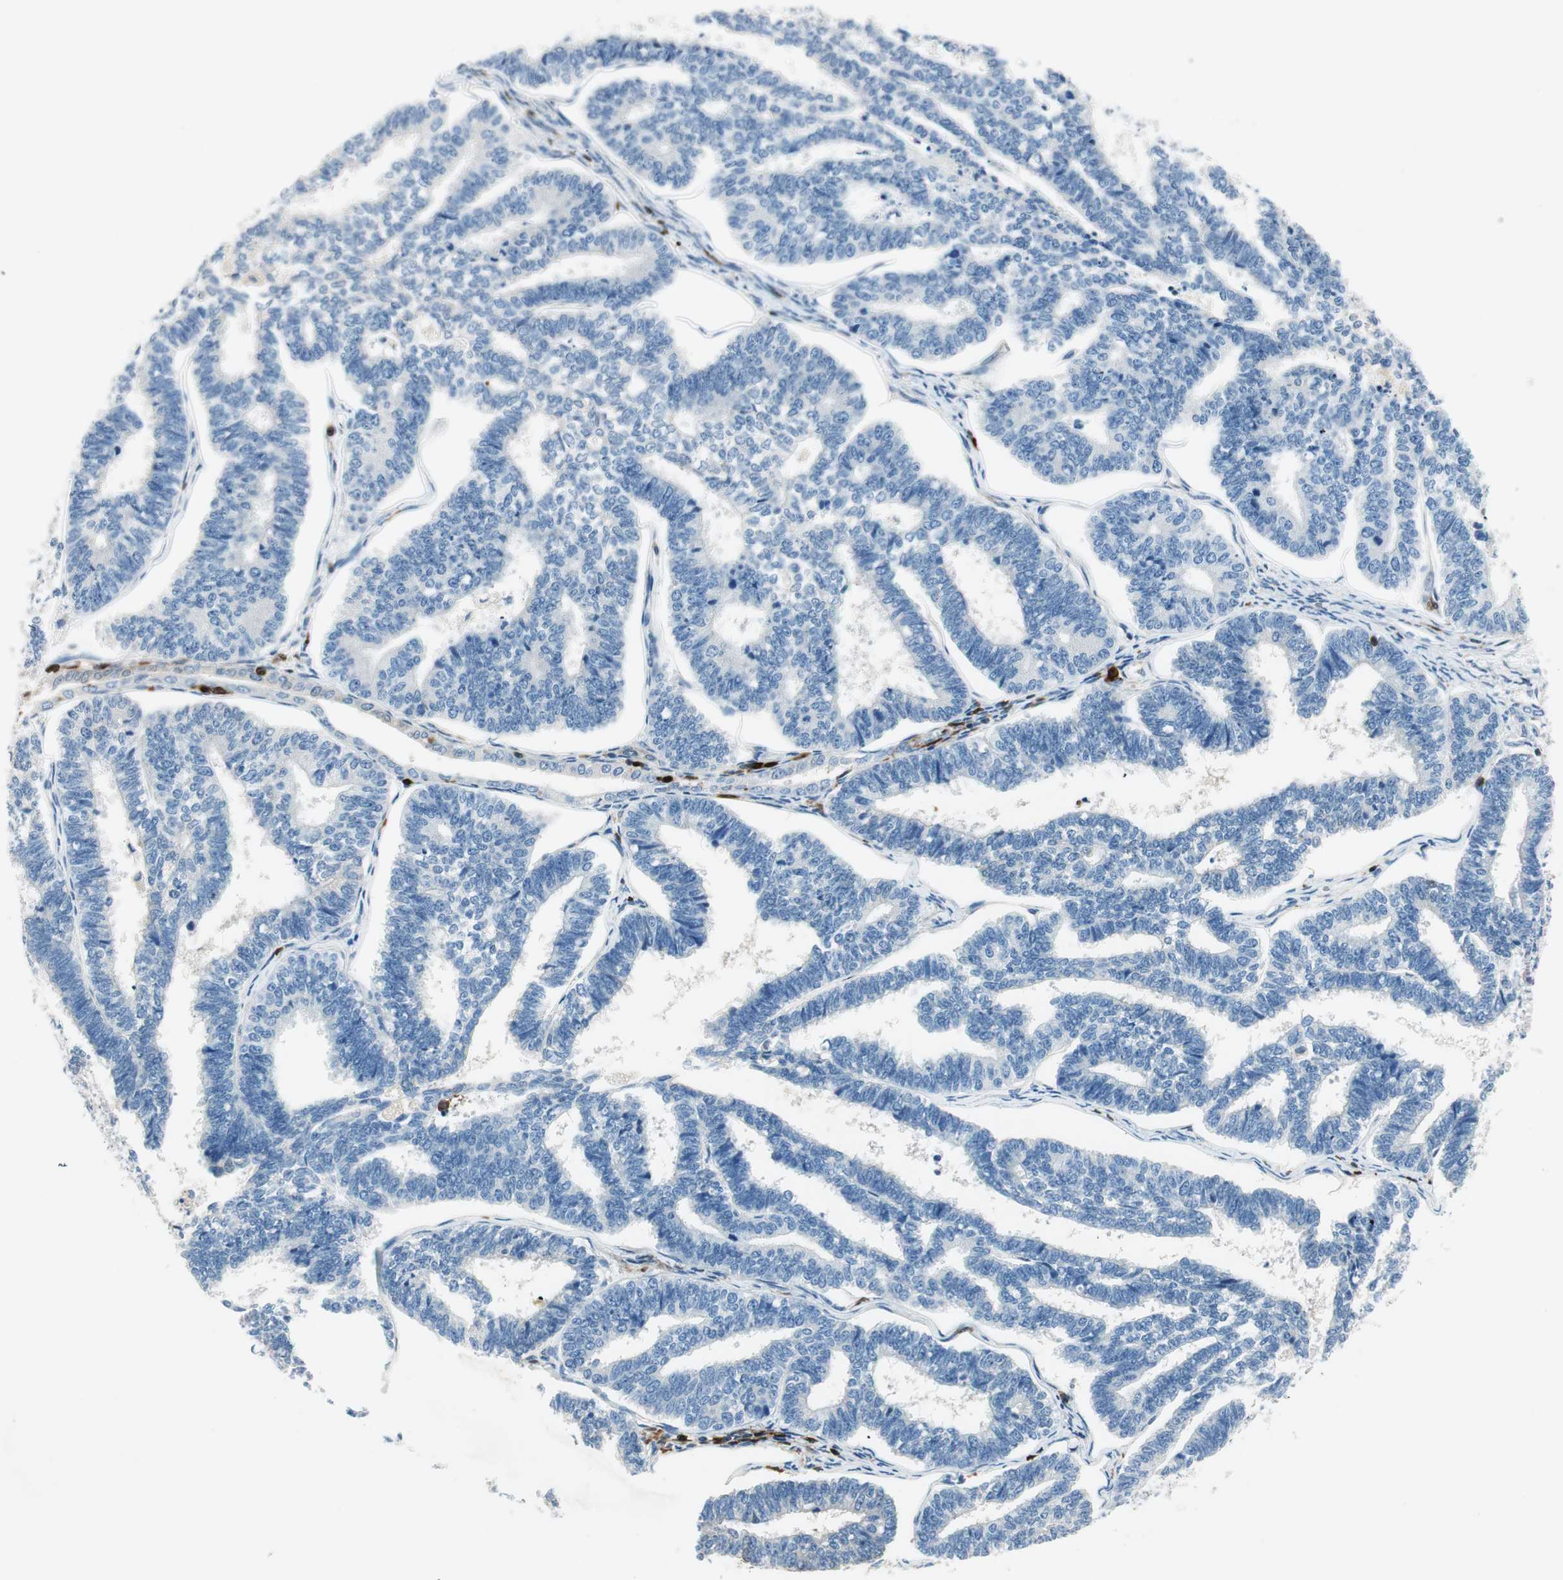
{"staining": {"intensity": "negative", "quantity": "none", "location": "none"}, "tissue": "endometrial cancer", "cell_type": "Tumor cells", "image_type": "cancer", "snomed": [{"axis": "morphology", "description": "Adenocarcinoma, NOS"}, {"axis": "topography", "description": "Endometrium"}], "caption": "Immunohistochemistry (IHC) micrograph of human endometrial cancer (adenocarcinoma) stained for a protein (brown), which reveals no expression in tumor cells.", "gene": "COTL1", "patient": {"sex": "female", "age": 70}}